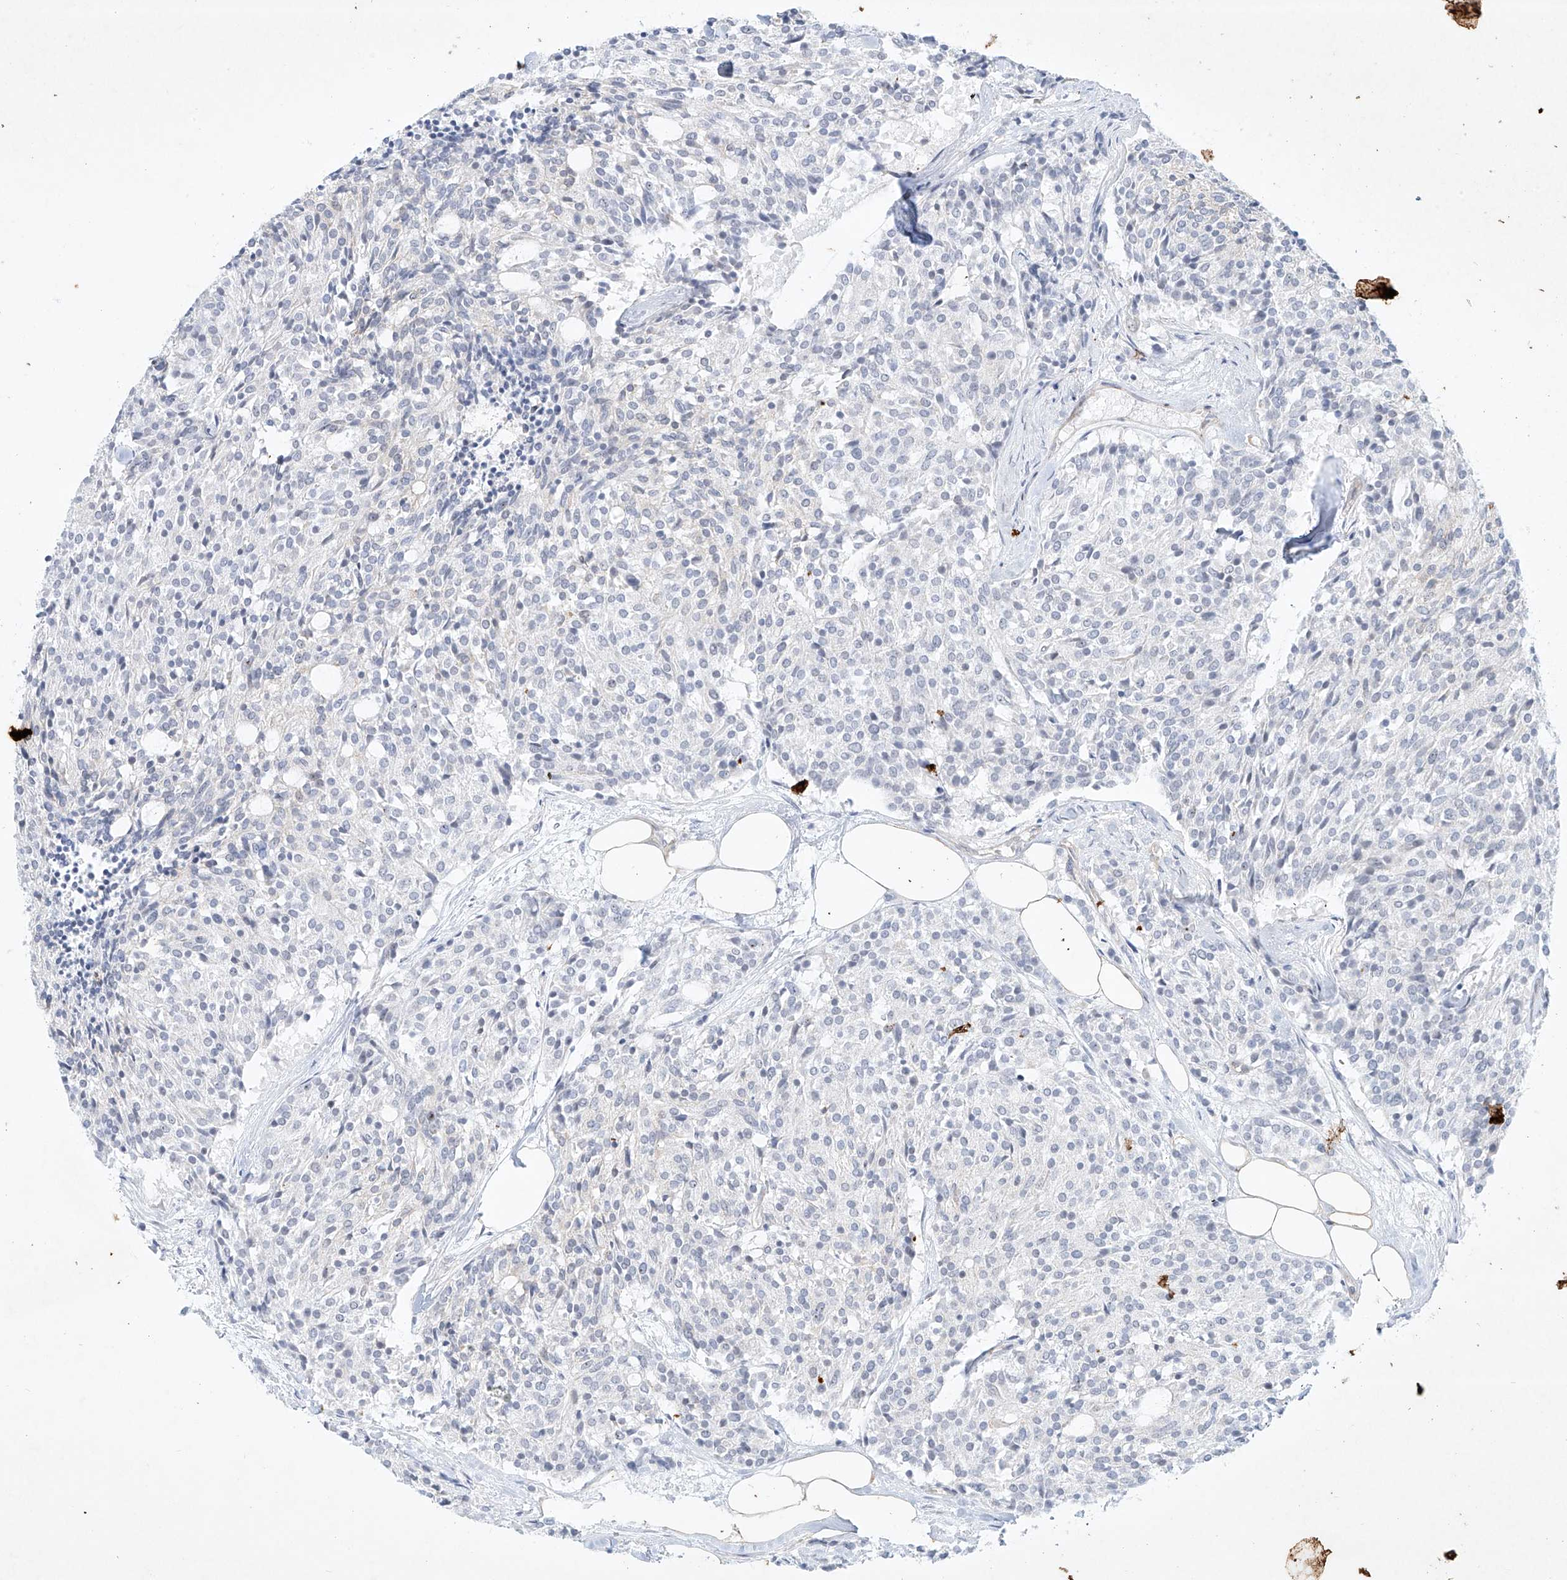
{"staining": {"intensity": "negative", "quantity": "none", "location": "none"}, "tissue": "carcinoid", "cell_type": "Tumor cells", "image_type": "cancer", "snomed": [{"axis": "morphology", "description": "Carcinoid, malignant, NOS"}, {"axis": "topography", "description": "Pancreas"}], "caption": "An IHC histopathology image of carcinoid is shown. There is no staining in tumor cells of carcinoid.", "gene": "REEP2", "patient": {"sex": "female", "age": 54}}